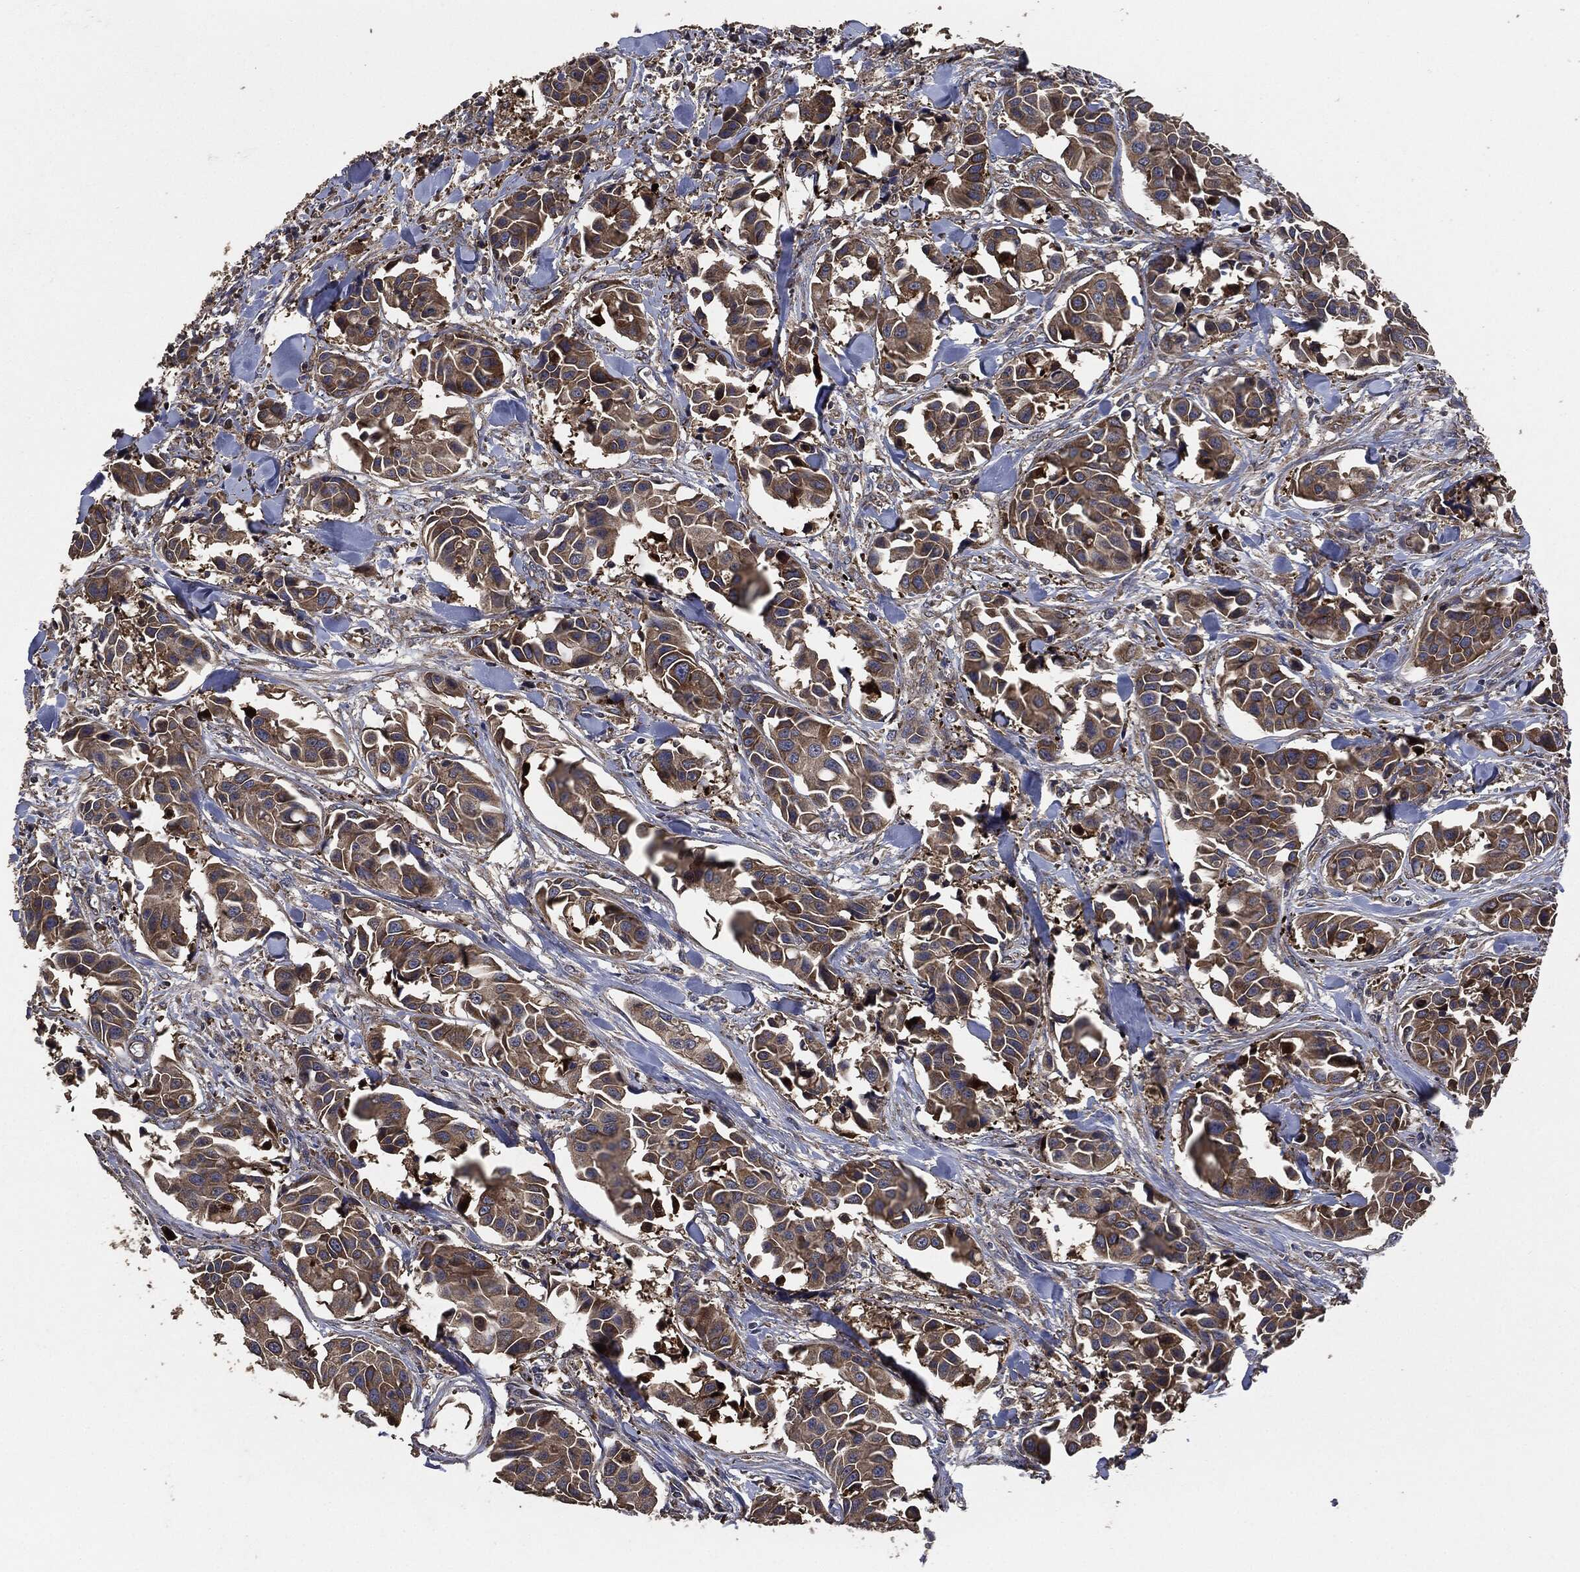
{"staining": {"intensity": "strong", "quantity": "25%-75%", "location": "cytoplasmic/membranous"}, "tissue": "head and neck cancer", "cell_type": "Tumor cells", "image_type": "cancer", "snomed": [{"axis": "morphology", "description": "Adenocarcinoma, NOS"}, {"axis": "topography", "description": "Head-Neck"}], "caption": "An immunohistochemistry micrograph of neoplastic tissue is shown. Protein staining in brown labels strong cytoplasmic/membranous positivity in adenocarcinoma (head and neck) within tumor cells.", "gene": "STK3", "patient": {"sex": "male", "age": 76}}